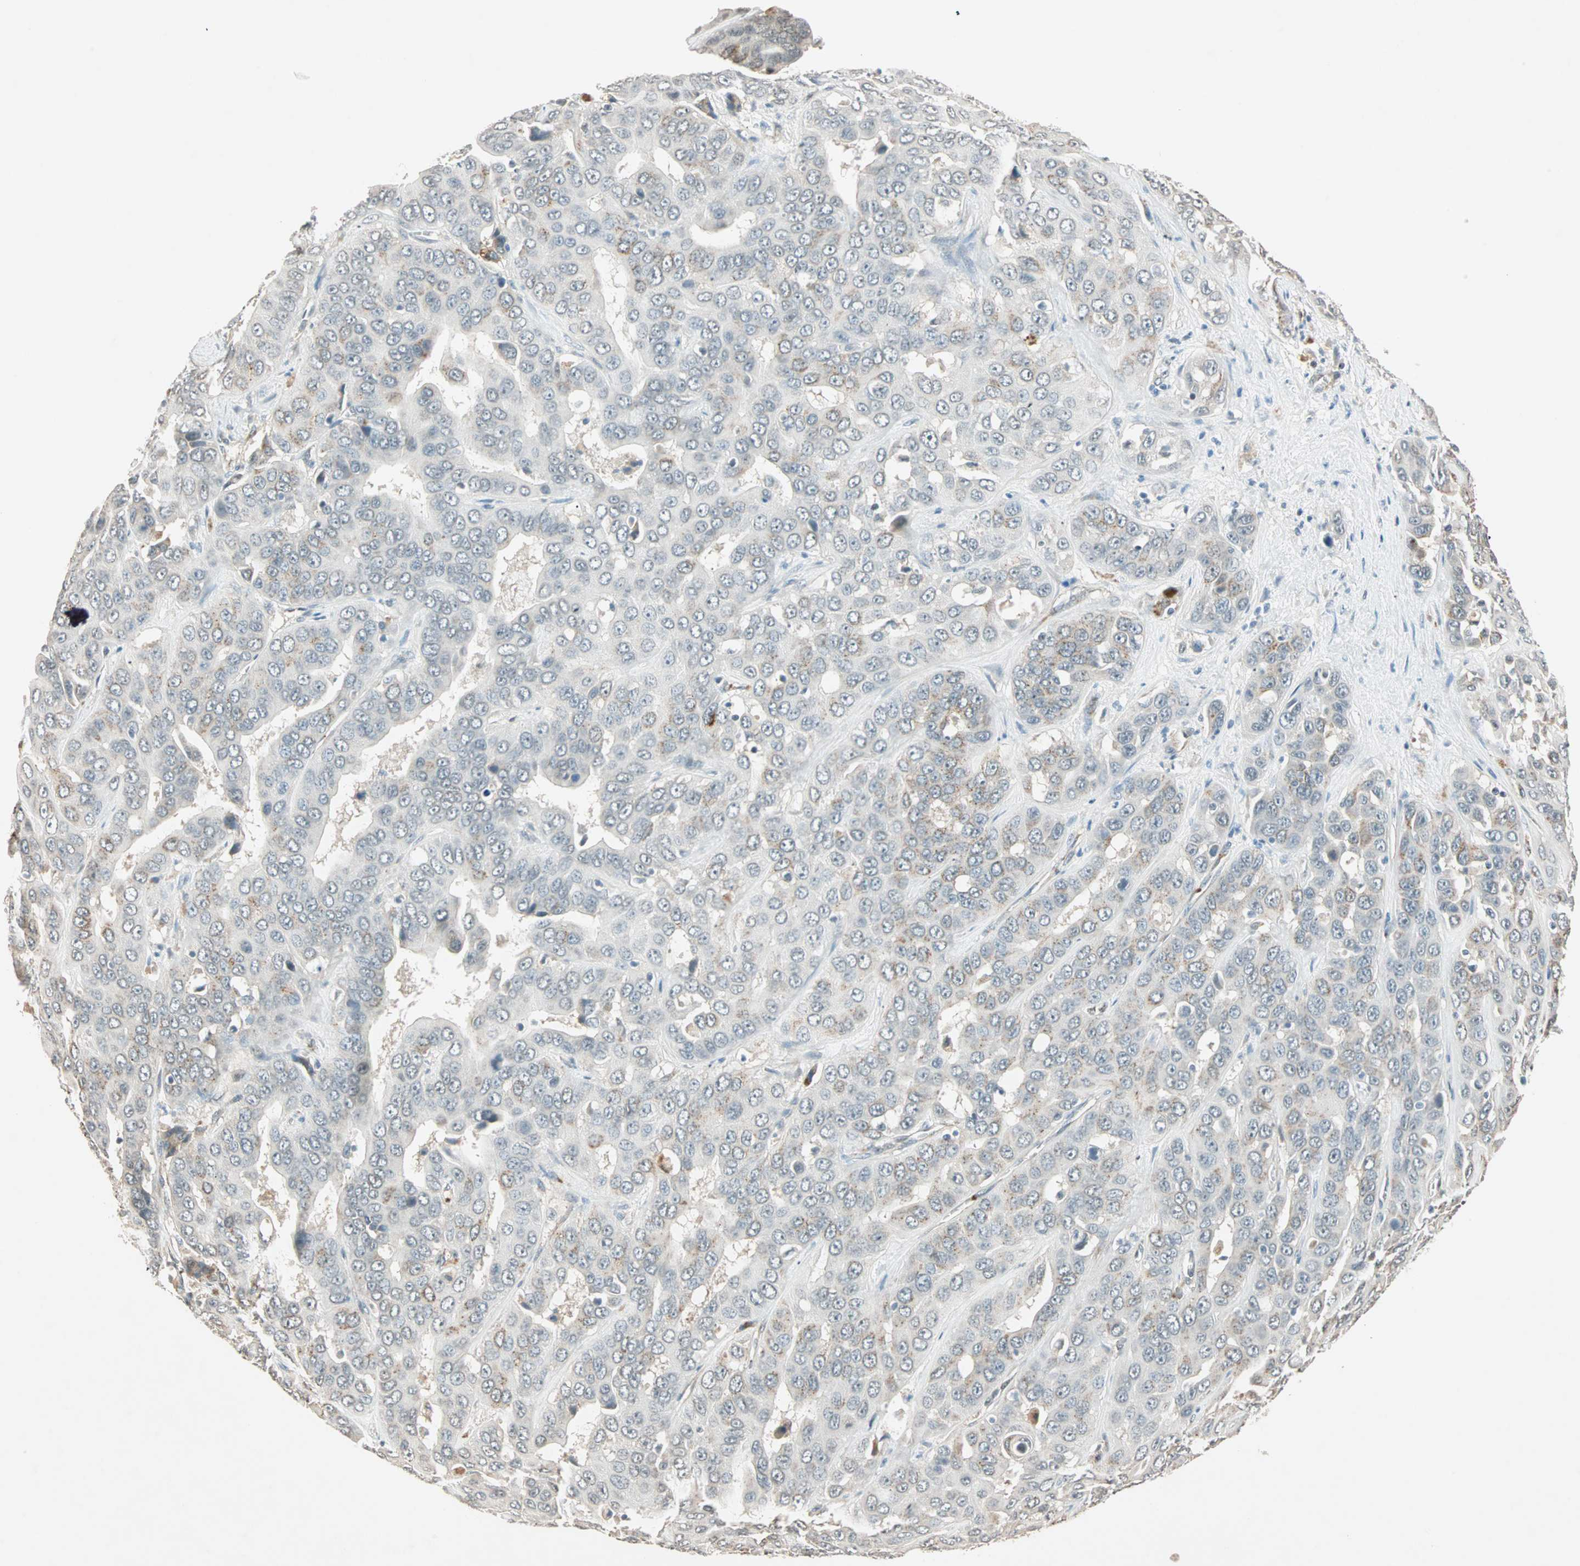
{"staining": {"intensity": "weak", "quantity": "<25%", "location": "cytoplasmic/membranous"}, "tissue": "liver cancer", "cell_type": "Tumor cells", "image_type": "cancer", "snomed": [{"axis": "morphology", "description": "Cholangiocarcinoma"}, {"axis": "topography", "description": "Liver"}], "caption": "Immunohistochemistry of liver cholangiocarcinoma exhibits no positivity in tumor cells.", "gene": "PRDM2", "patient": {"sex": "female", "age": 52}}